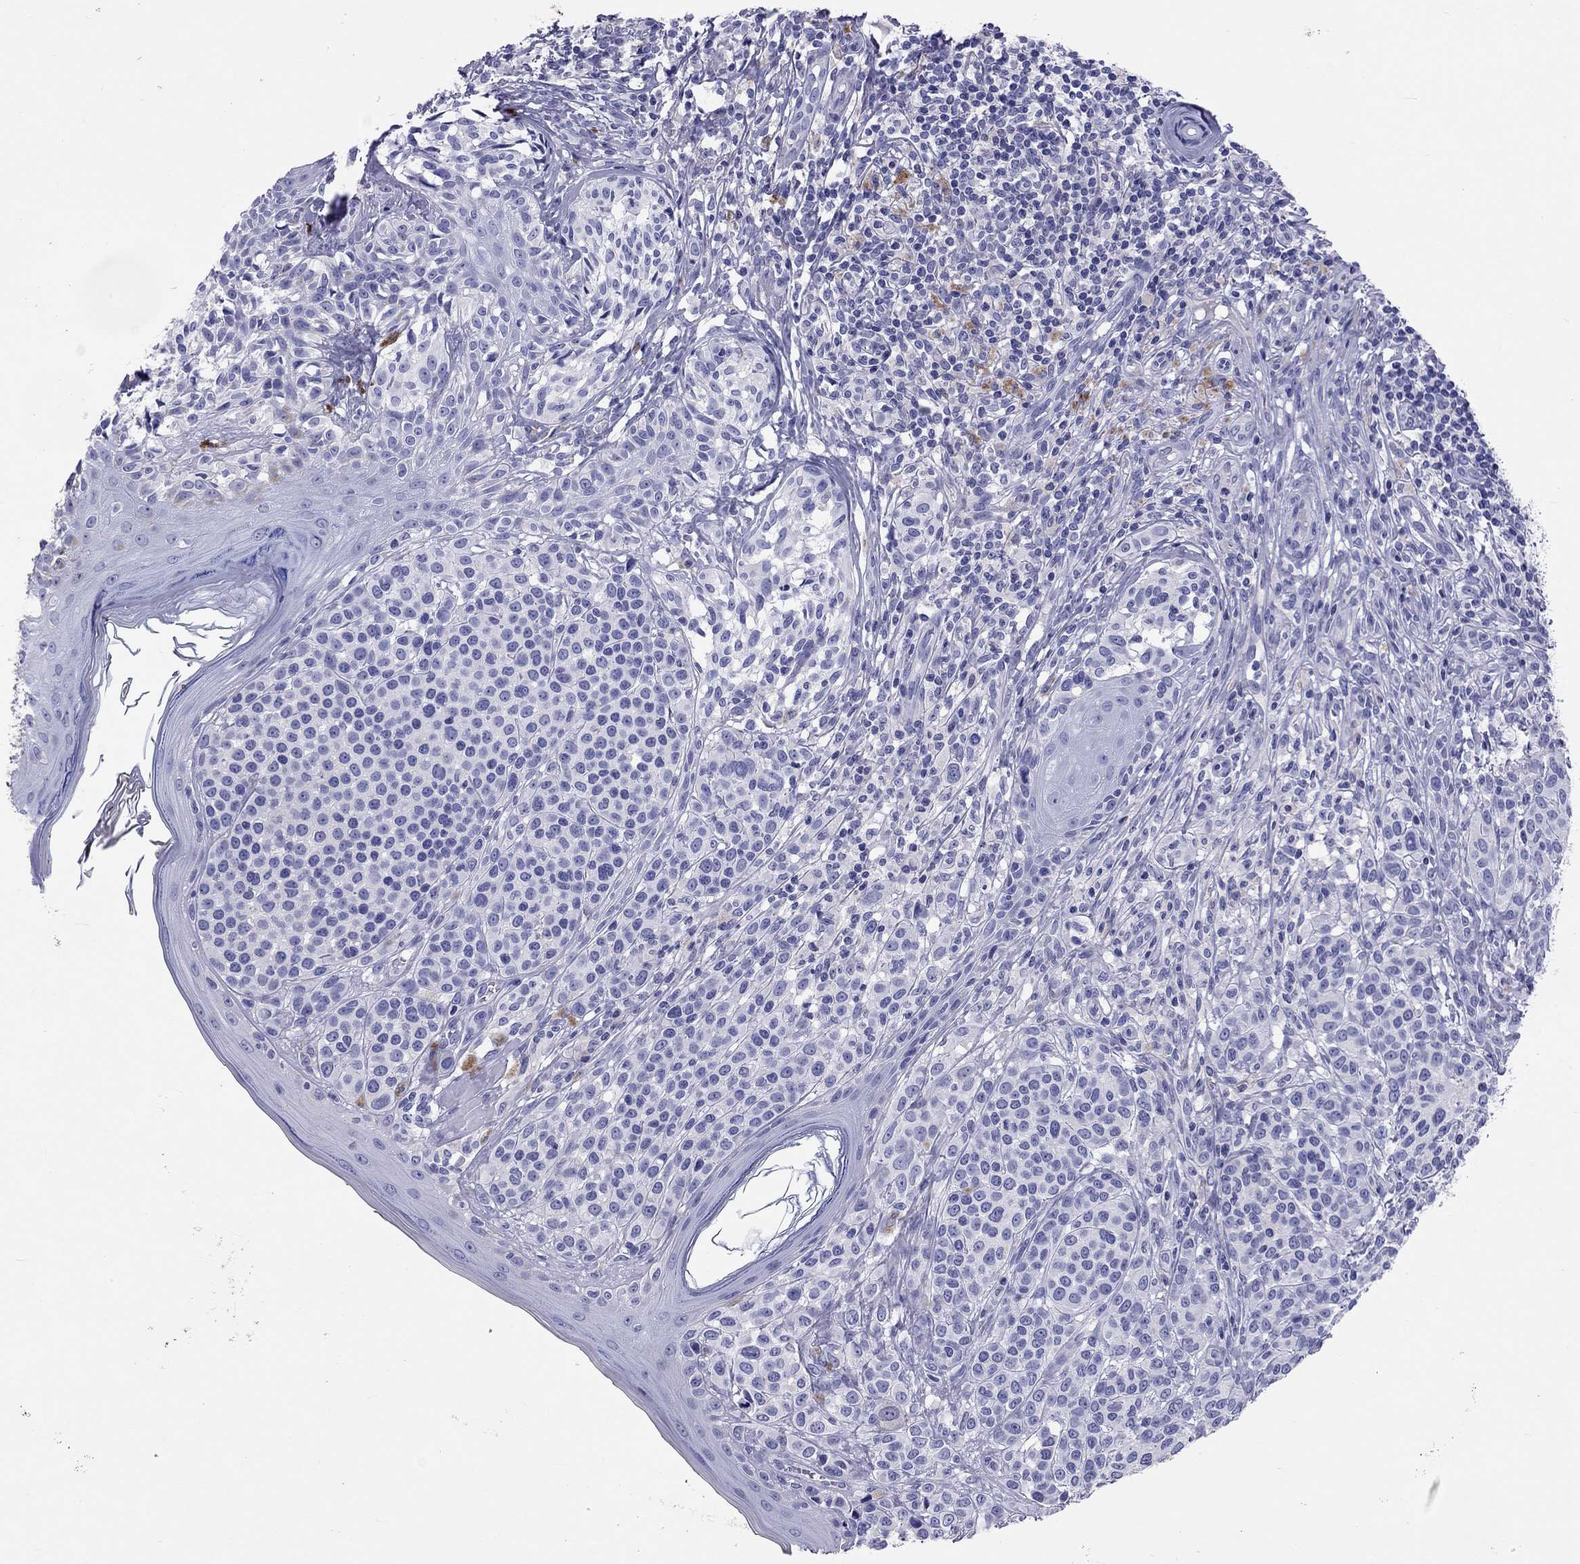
{"staining": {"intensity": "negative", "quantity": "none", "location": "none"}, "tissue": "melanoma", "cell_type": "Tumor cells", "image_type": "cancer", "snomed": [{"axis": "morphology", "description": "Malignant melanoma, NOS"}, {"axis": "topography", "description": "Skin"}], "caption": "Tumor cells are negative for protein expression in human malignant melanoma.", "gene": "CALHM1", "patient": {"sex": "male", "age": 79}}